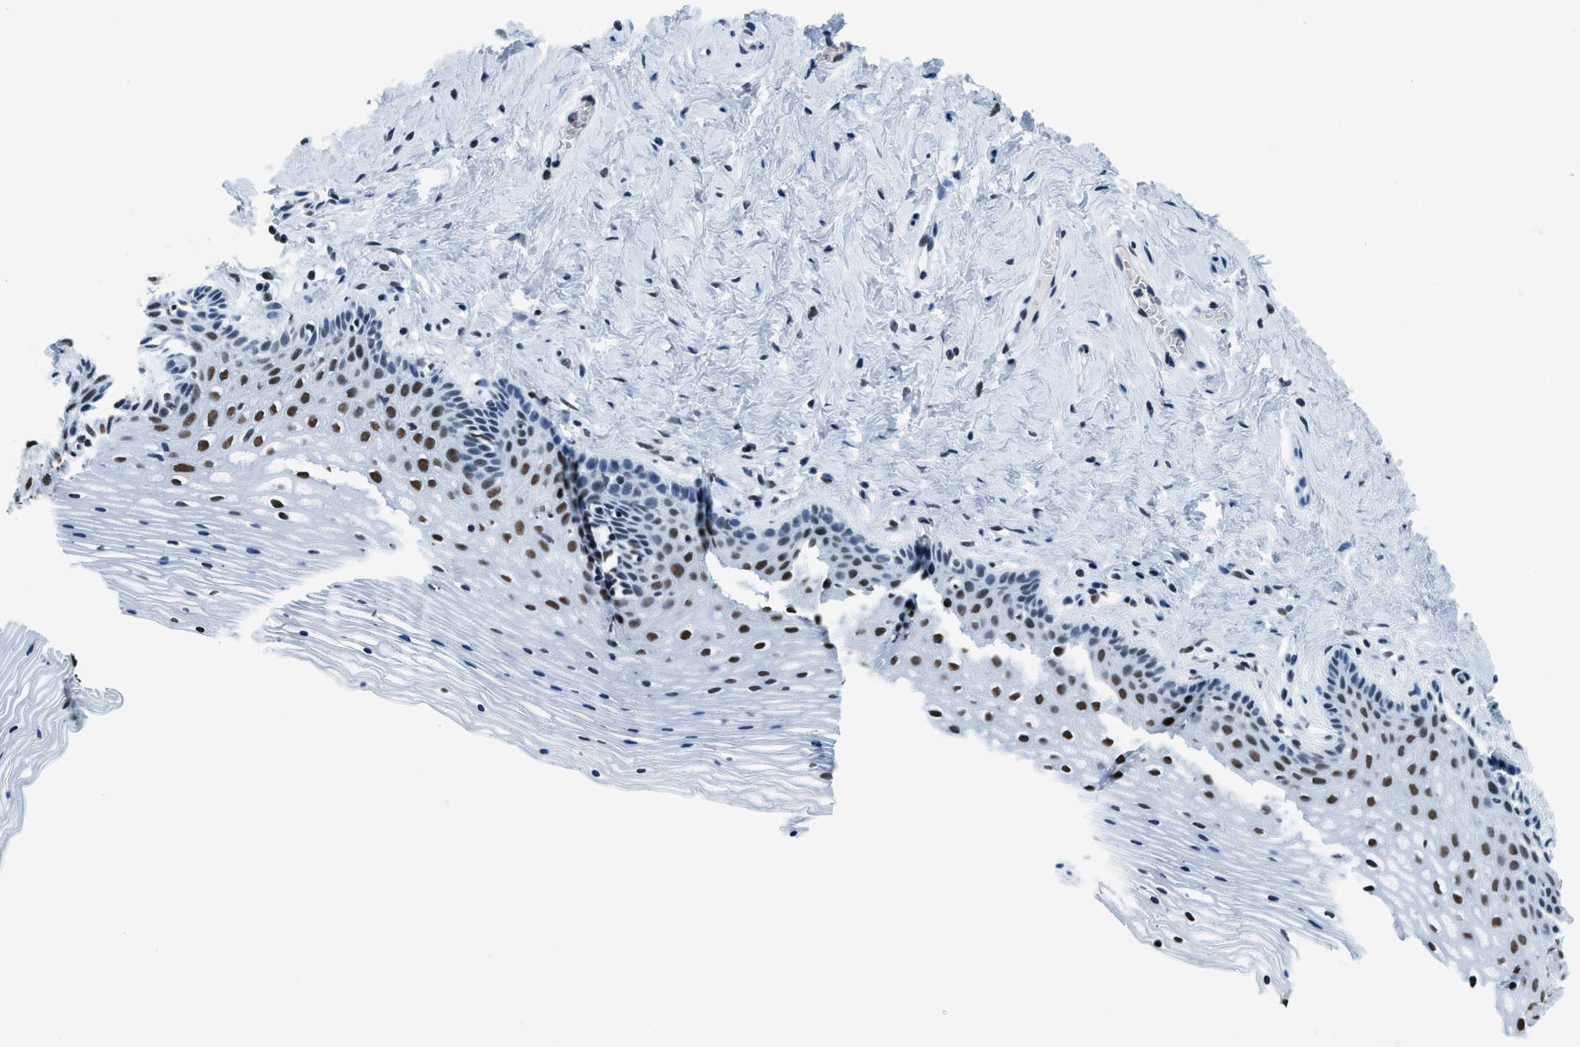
{"staining": {"intensity": "strong", "quantity": "25%-75%", "location": "nuclear"}, "tissue": "vagina", "cell_type": "Squamous epithelial cells", "image_type": "normal", "snomed": [{"axis": "morphology", "description": "Normal tissue, NOS"}, {"axis": "topography", "description": "Vagina"}], "caption": "Immunohistochemistry (IHC) (DAB) staining of unremarkable vagina shows strong nuclear protein staining in approximately 25%-75% of squamous epithelial cells.", "gene": "TOP1", "patient": {"sex": "female", "age": 32}}